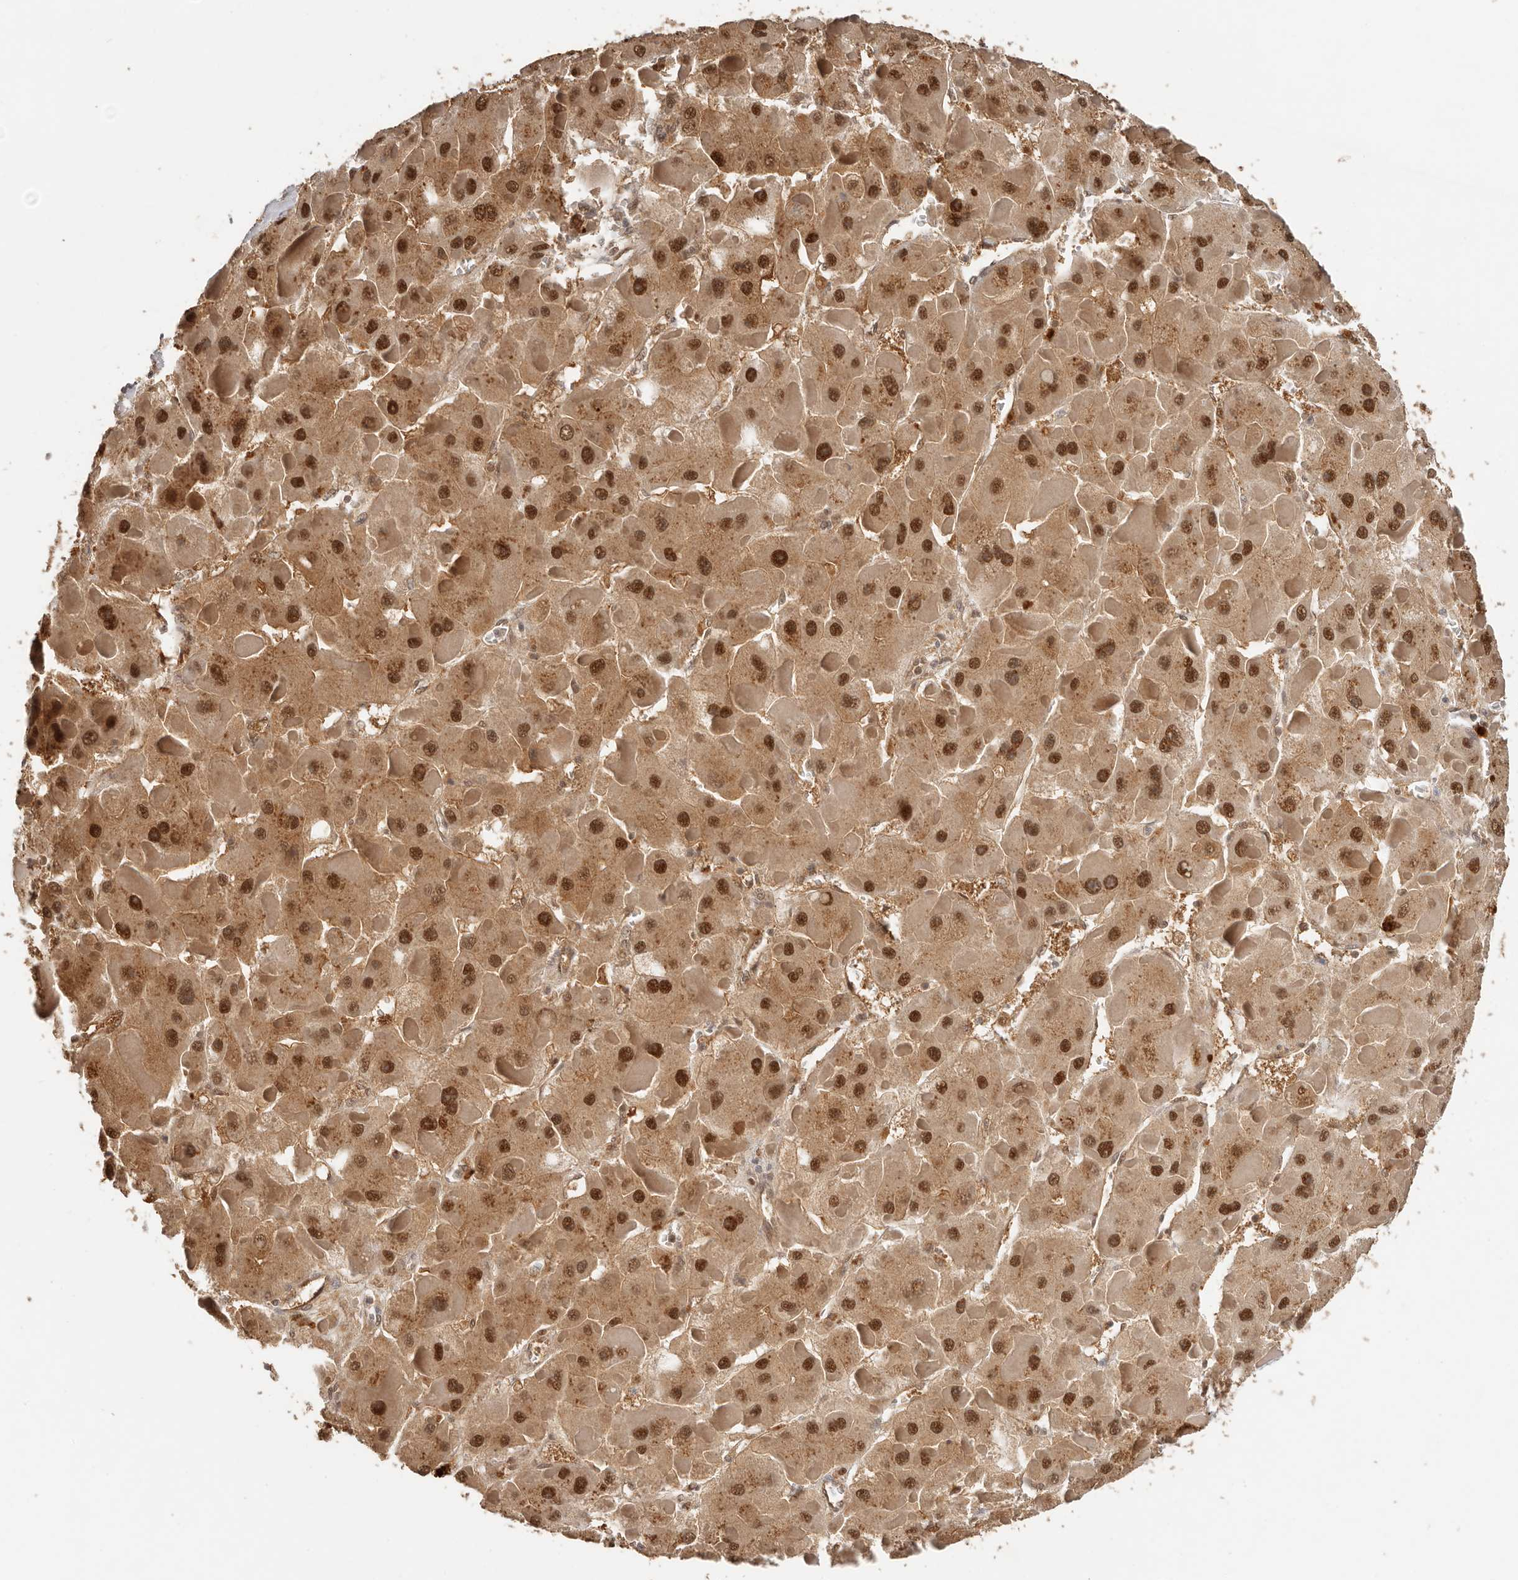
{"staining": {"intensity": "strong", "quantity": "25%-75%", "location": "cytoplasmic/membranous,nuclear"}, "tissue": "liver cancer", "cell_type": "Tumor cells", "image_type": "cancer", "snomed": [{"axis": "morphology", "description": "Carcinoma, Hepatocellular, NOS"}, {"axis": "topography", "description": "Liver"}], "caption": "The image demonstrates immunohistochemical staining of liver cancer. There is strong cytoplasmic/membranous and nuclear positivity is present in approximately 25%-75% of tumor cells. (DAB IHC with brightfield microscopy, high magnification).", "gene": "PSMA5", "patient": {"sex": "female", "age": 73}}